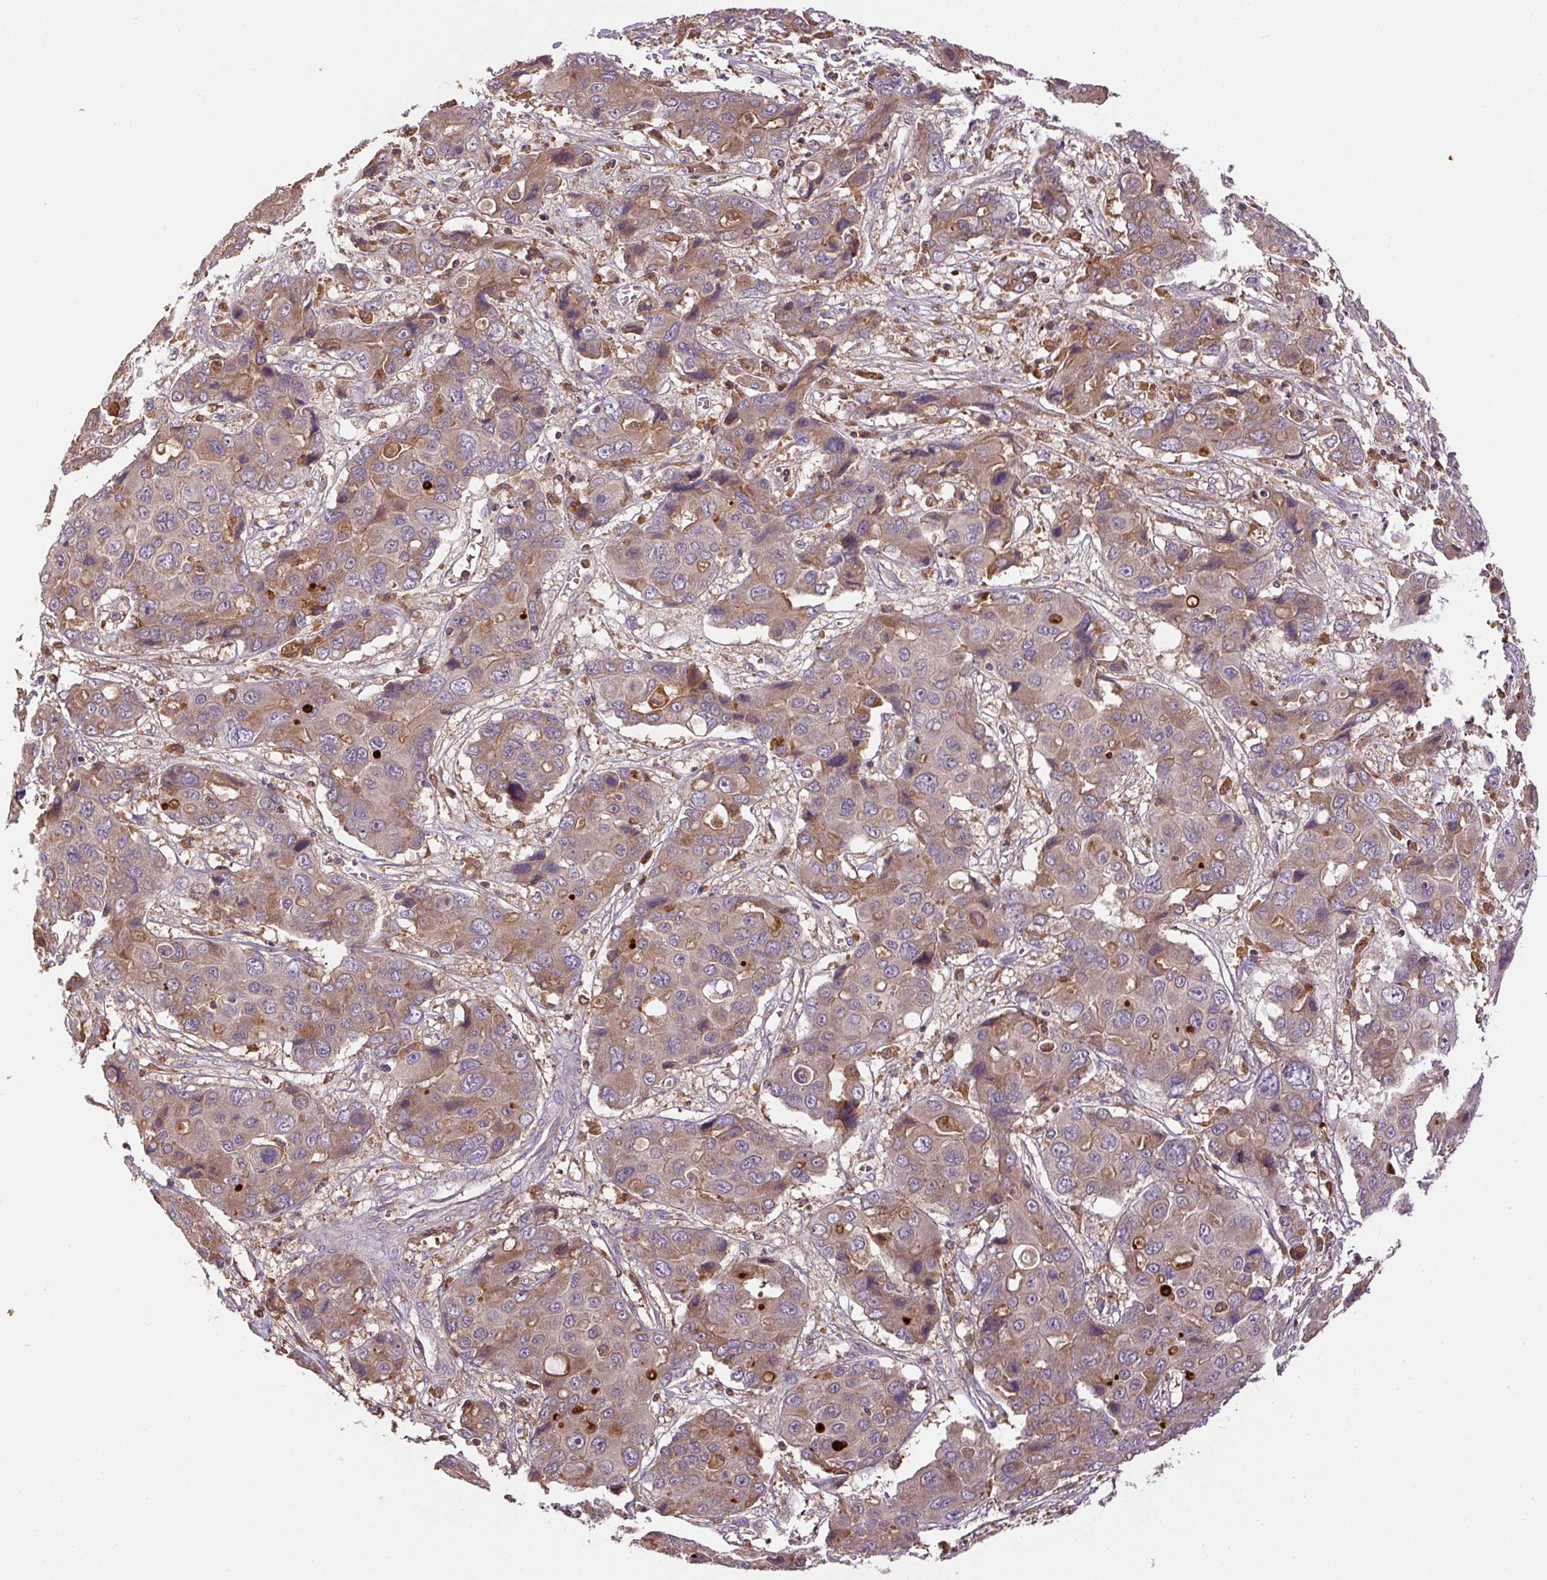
{"staining": {"intensity": "moderate", "quantity": ">75%", "location": "cytoplasmic/membranous"}, "tissue": "liver cancer", "cell_type": "Tumor cells", "image_type": "cancer", "snomed": [{"axis": "morphology", "description": "Cholangiocarcinoma"}, {"axis": "topography", "description": "Liver"}], "caption": "High-power microscopy captured an immunohistochemistry micrograph of liver cholangiocarcinoma, revealing moderate cytoplasmic/membranous positivity in approximately >75% of tumor cells. (DAB IHC, brown staining for protein, blue staining for nuclei).", "gene": "DAPK1", "patient": {"sex": "male", "age": 67}}